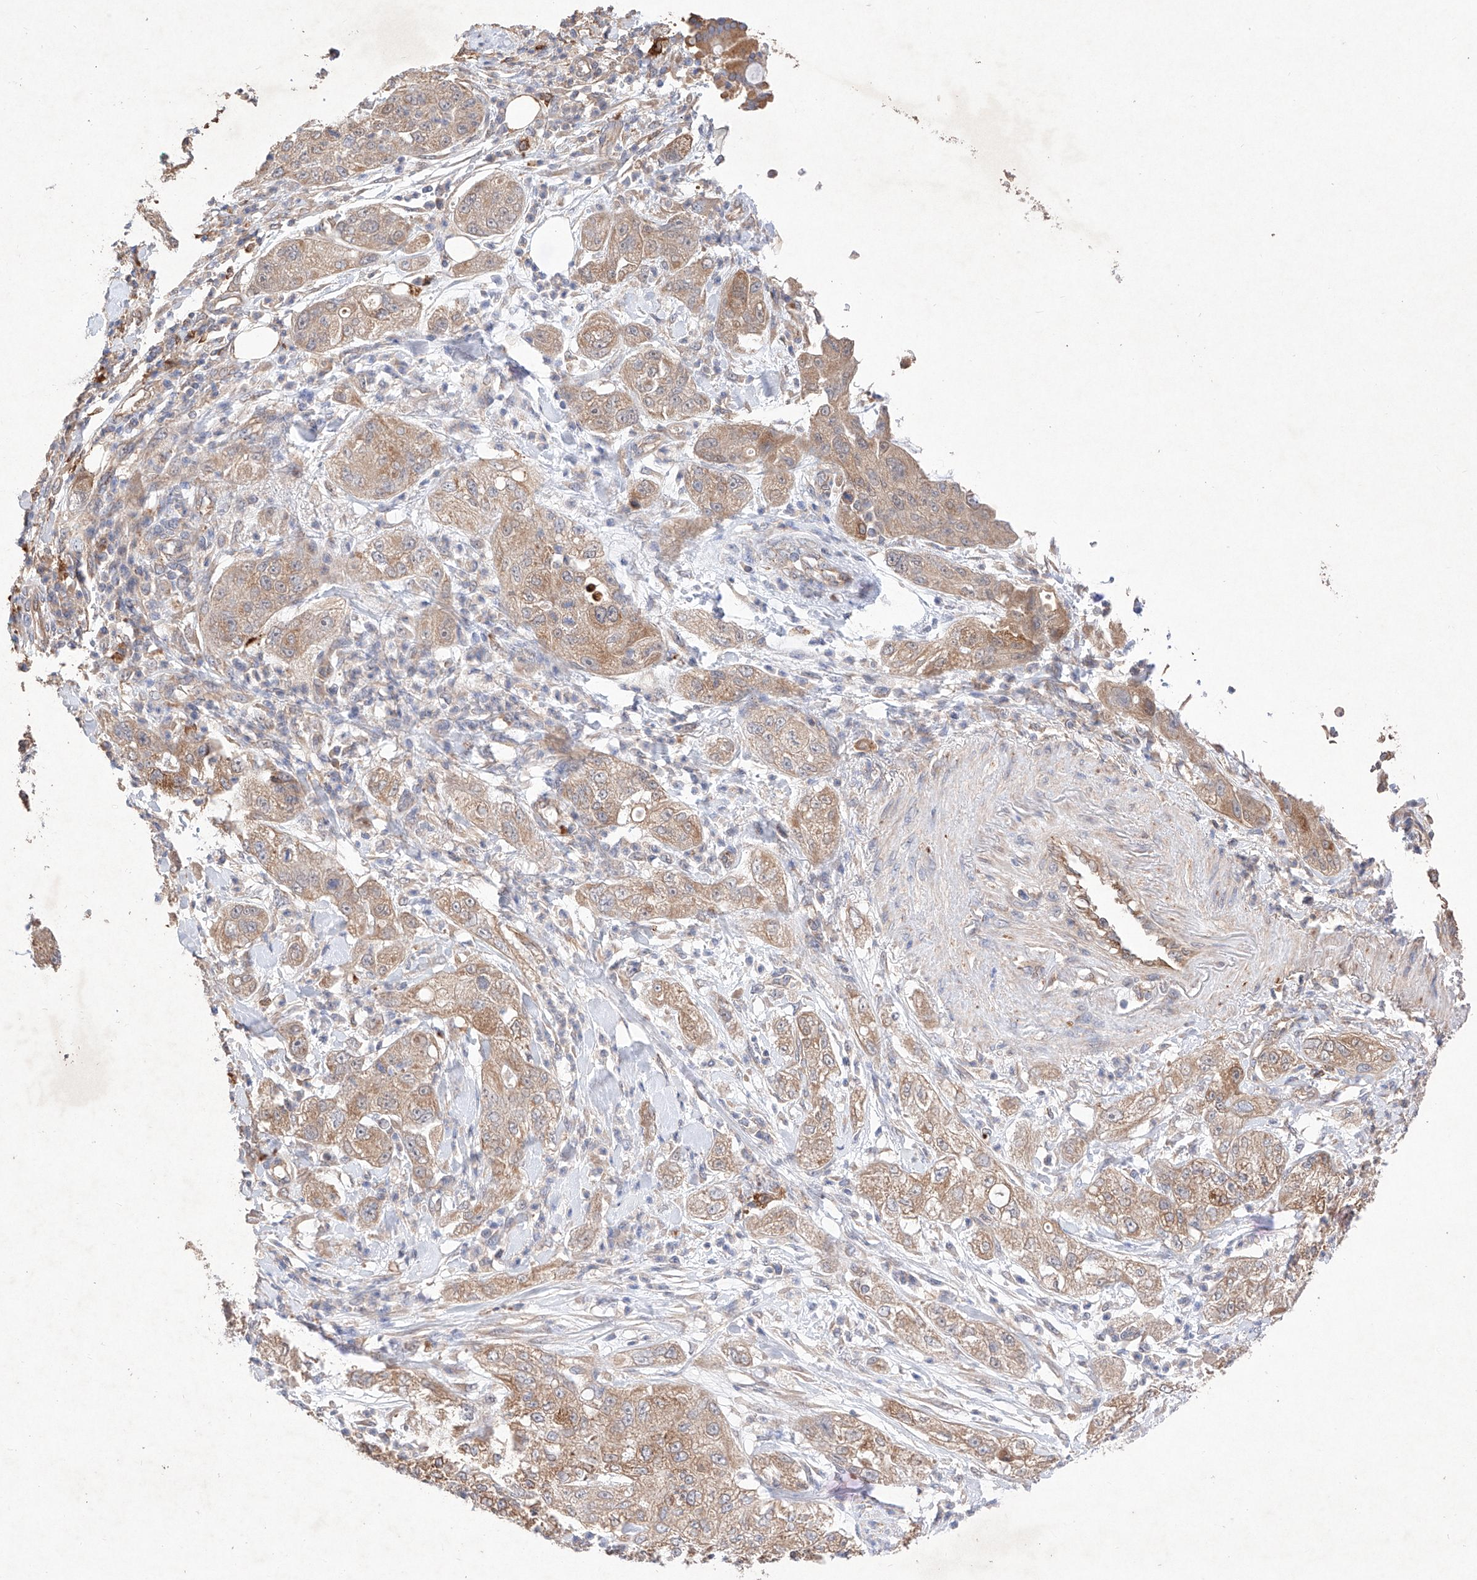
{"staining": {"intensity": "weak", "quantity": ">75%", "location": "cytoplasmic/membranous"}, "tissue": "pancreatic cancer", "cell_type": "Tumor cells", "image_type": "cancer", "snomed": [{"axis": "morphology", "description": "Adenocarcinoma, NOS"}, {"axis": "topography", "description": "Pancreas"}], "caption": "An immunohistochemistry histopathology image of tumor tissue is shown. Protein staining in brown labels weak cytoplasmic/membranous positivity in pancreatic cancer (adenocarcinoma) within tumor cells.", "gene": "C6orf62", "patient": {"sex": "female", "age": 78}}